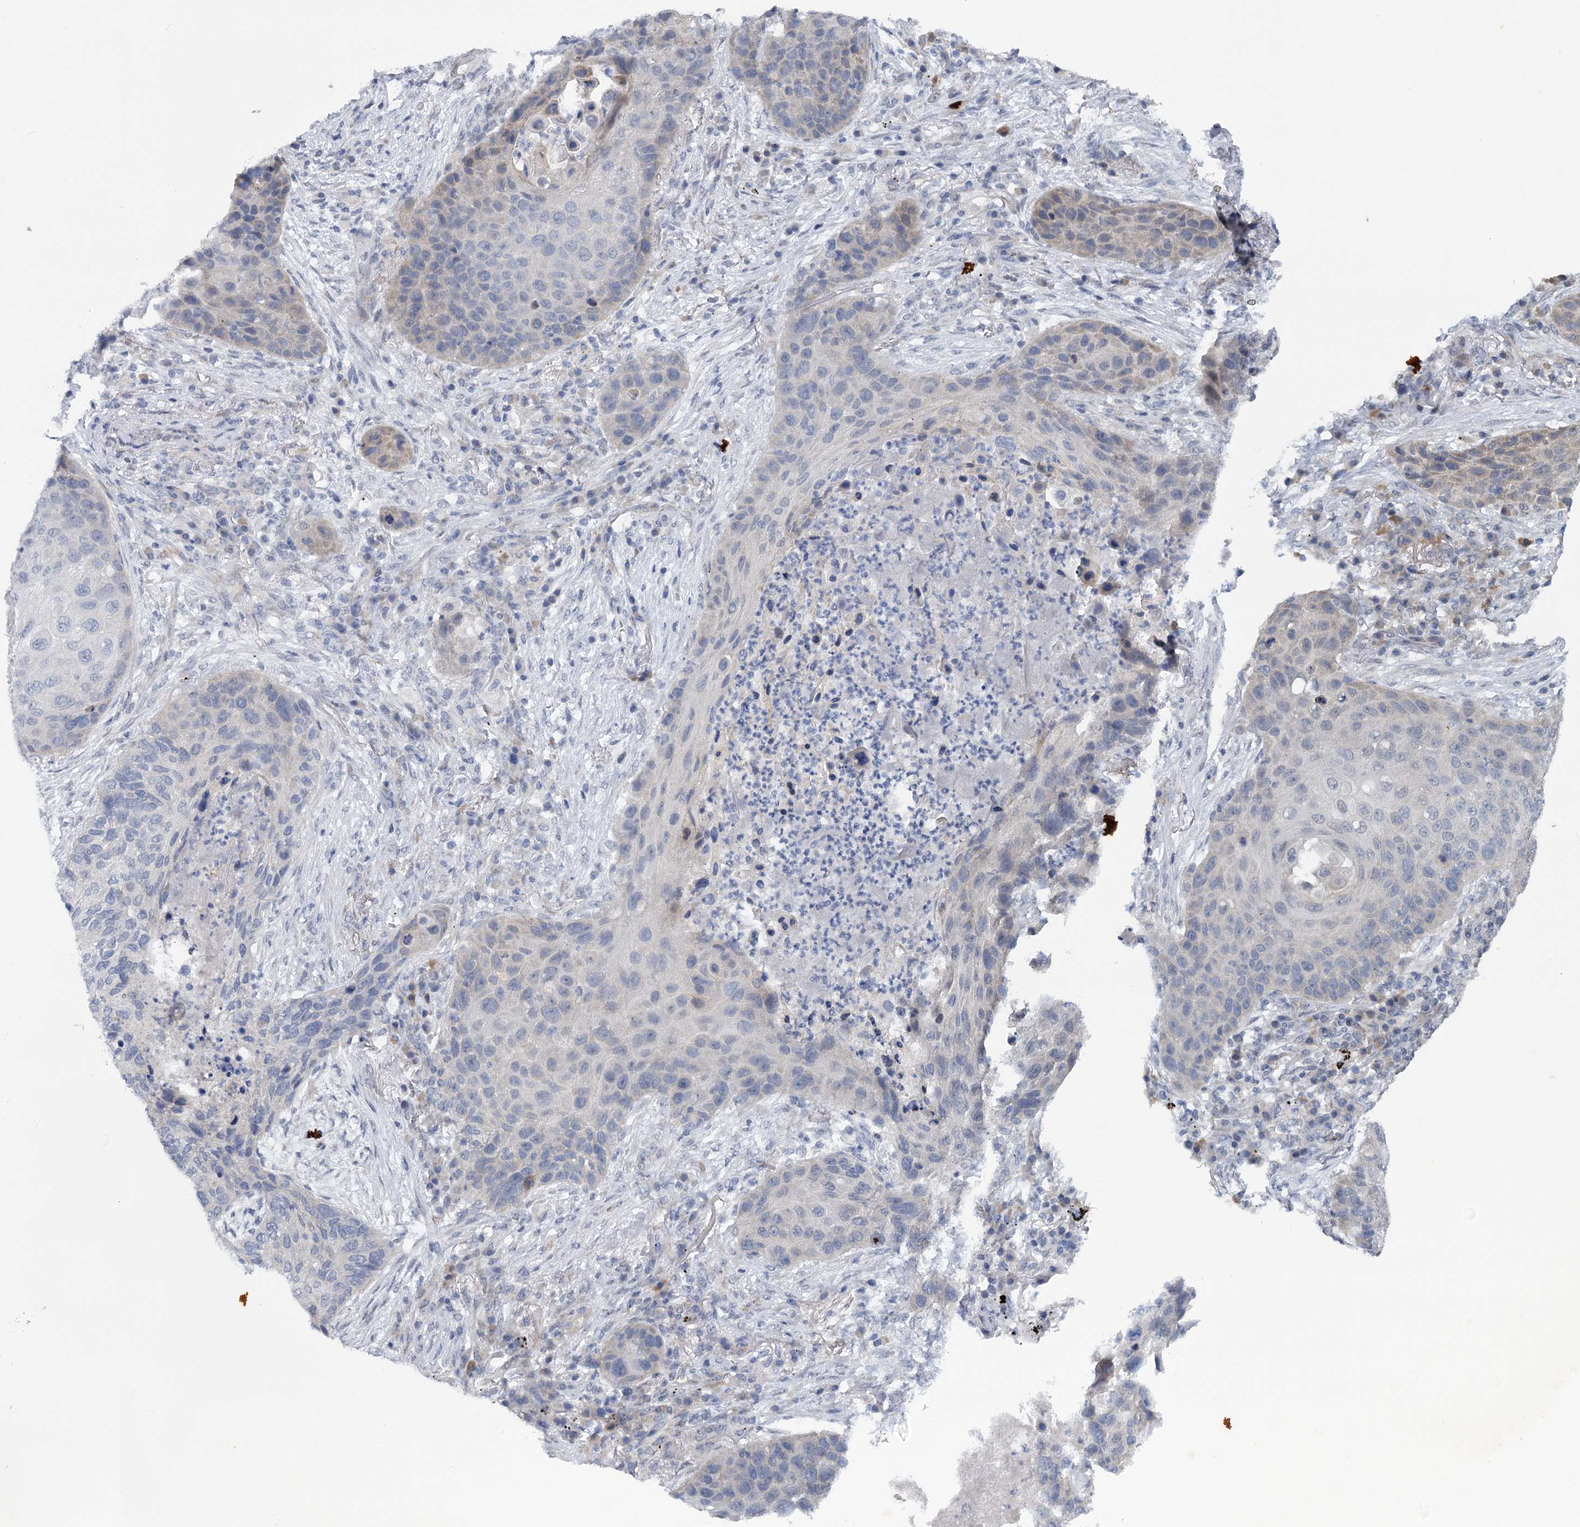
{"staining": {"intensity": "negative", "quantity": "none", "location": "none"}, "tissue": "lung cancer", "cell_type": "Tumor cells", "image_type": "cancer", "snomed": [{"axis": "morphology", "description": "Squamous cell carcinoma, NOS"}, {"axis": "topography", "description": "Lung"}], "caption": "A high-resolution photomicrograph shows IHC staining of lung cancer, which shows no significant expression in tumor cells. (DAB immunohistochemistry with hematoxylin counter stain).", "gene": "MBLAC2", "patient": {"sex": "female", "age": 63}}